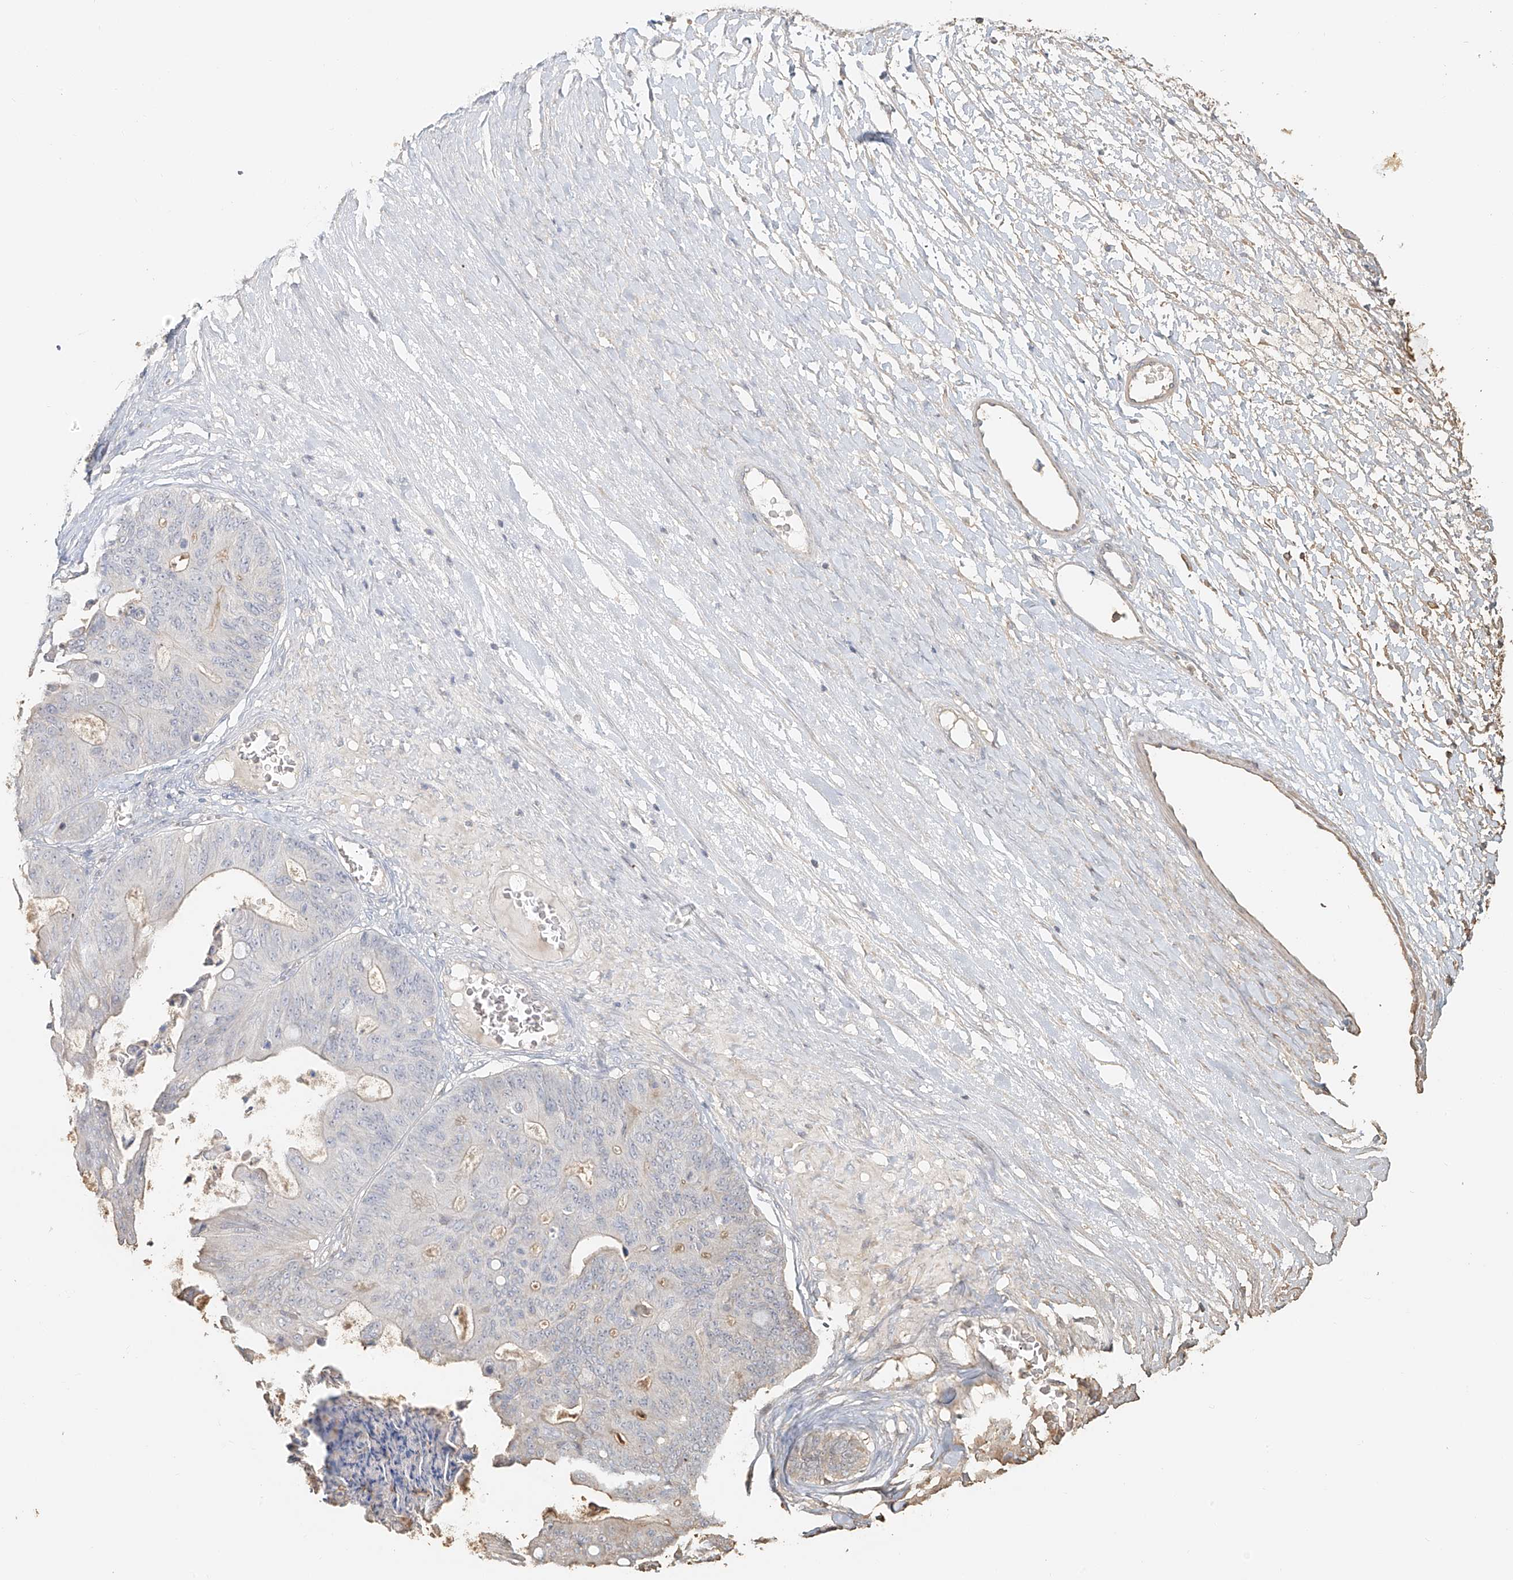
{"staining": {"intensity": "negative", "quantity": "none", "location": "none"}, "tissue": "ovarian cancer", "cell_type": "Tumor cells", "image_type": "cancer", "snomed": [{"axis": "morphology", "description": "Cystadenocarcinoma, mucinous, NOS"}, {"axis": "topography", "description": "Ovary"}], "caption": "DAB (3,3'-diaminobenzidine) immunohistochemical staining of human ovarian cancer (mucinous cystadenocarcinoma) demonstrates no significant staining in tumor cells.", "gene": "NPHS1", "patient": {"sex": "female", "age": 37}}